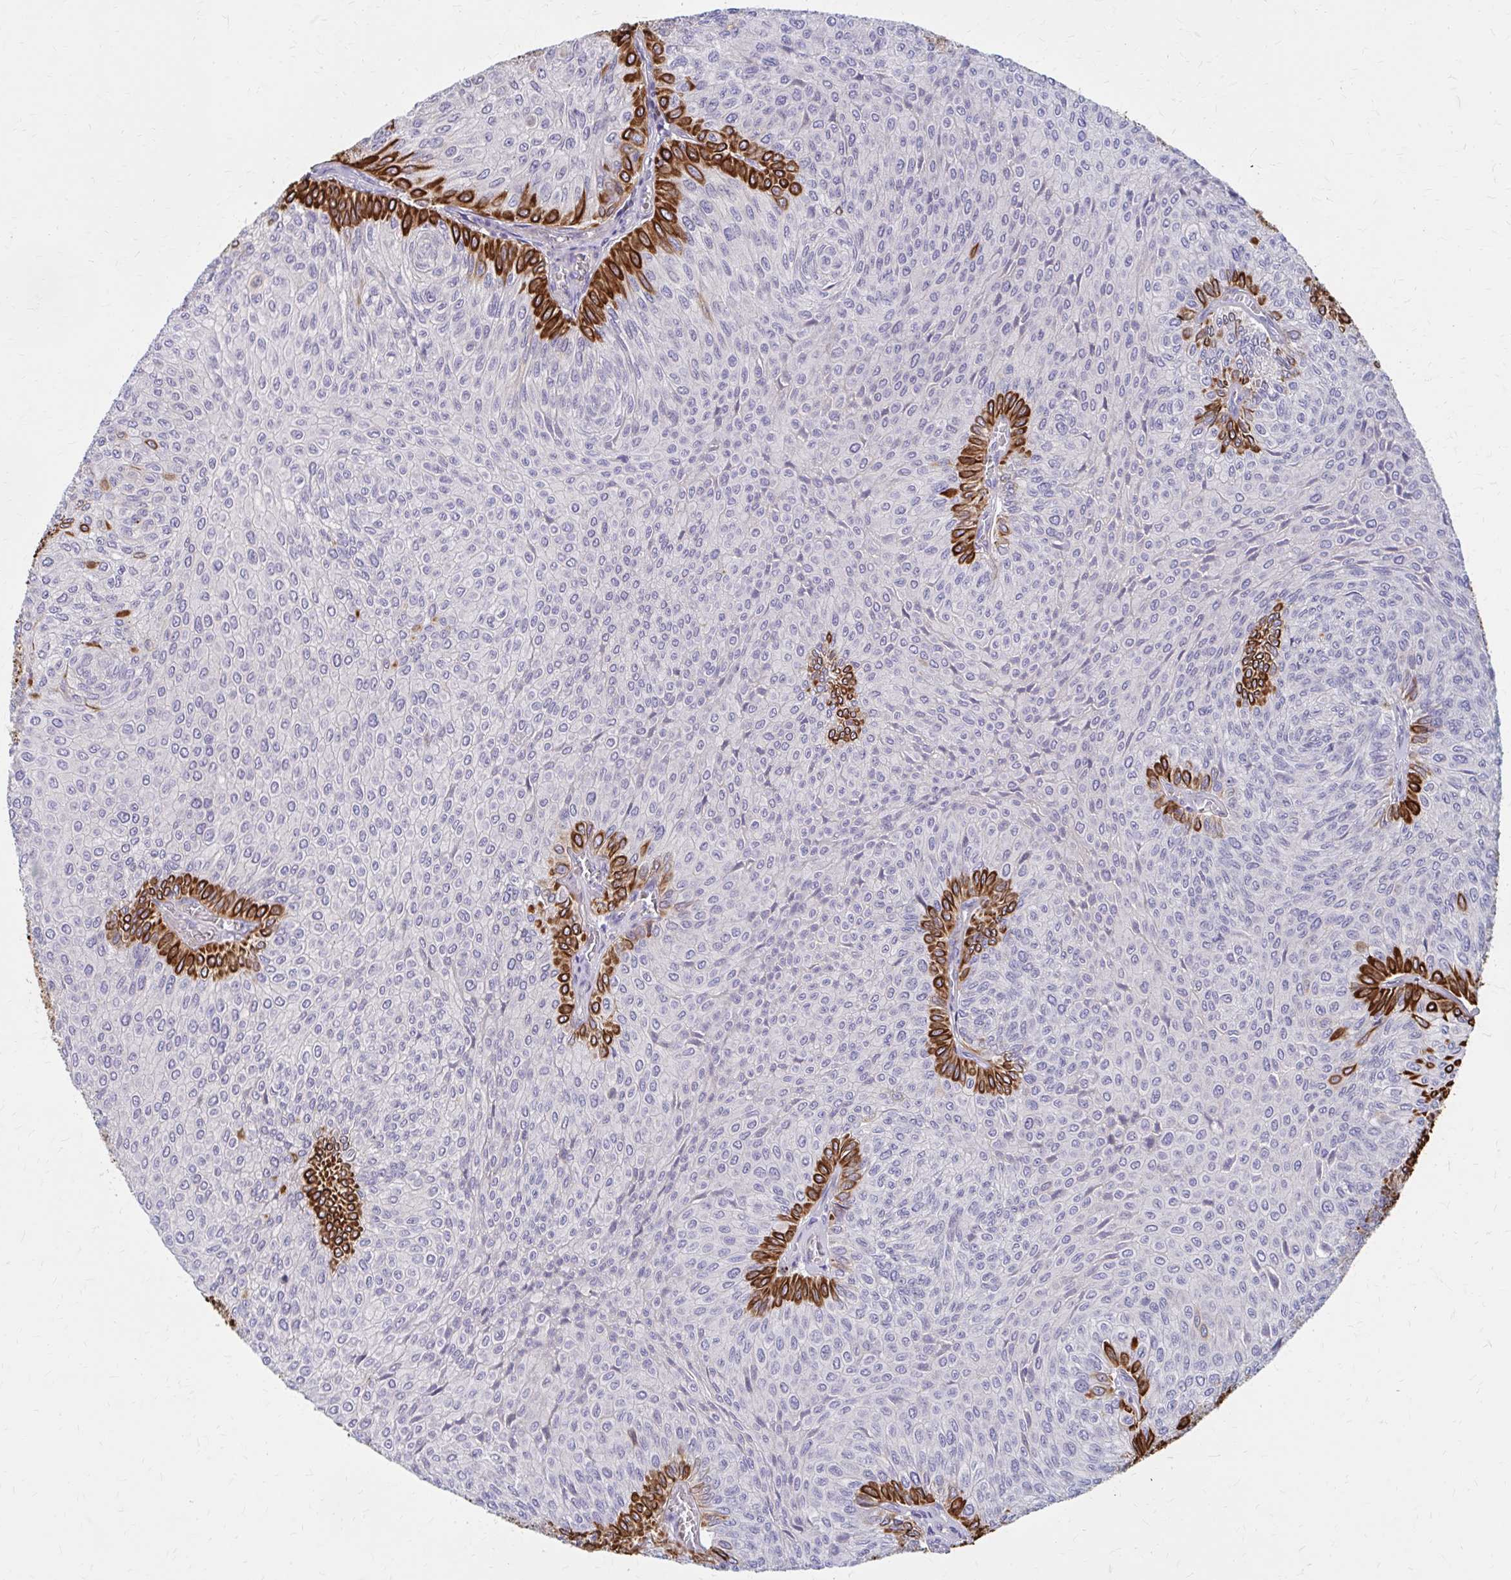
{"staining": {"intensity": "strong", "quantity": "<25%", "location": "cytoplasmic/membranous"}, "tissue": "urothelial cancer", "cell_type": "Tumor cells", "image_type": "cancer", "snomed": [{"axis": "morphology", "description": "Urothelial carcinoma, NOS"}, {"axis": "topography", "description": "Urinary bladder"}], "caption": "Urothelial cancer stained with a brown dye shows strong cytoplasmic/membranous positive staining in approximately <25% of tumor cells.", "gene": "GLYATL2", "patient": {"sex": "male", "age": 59}}